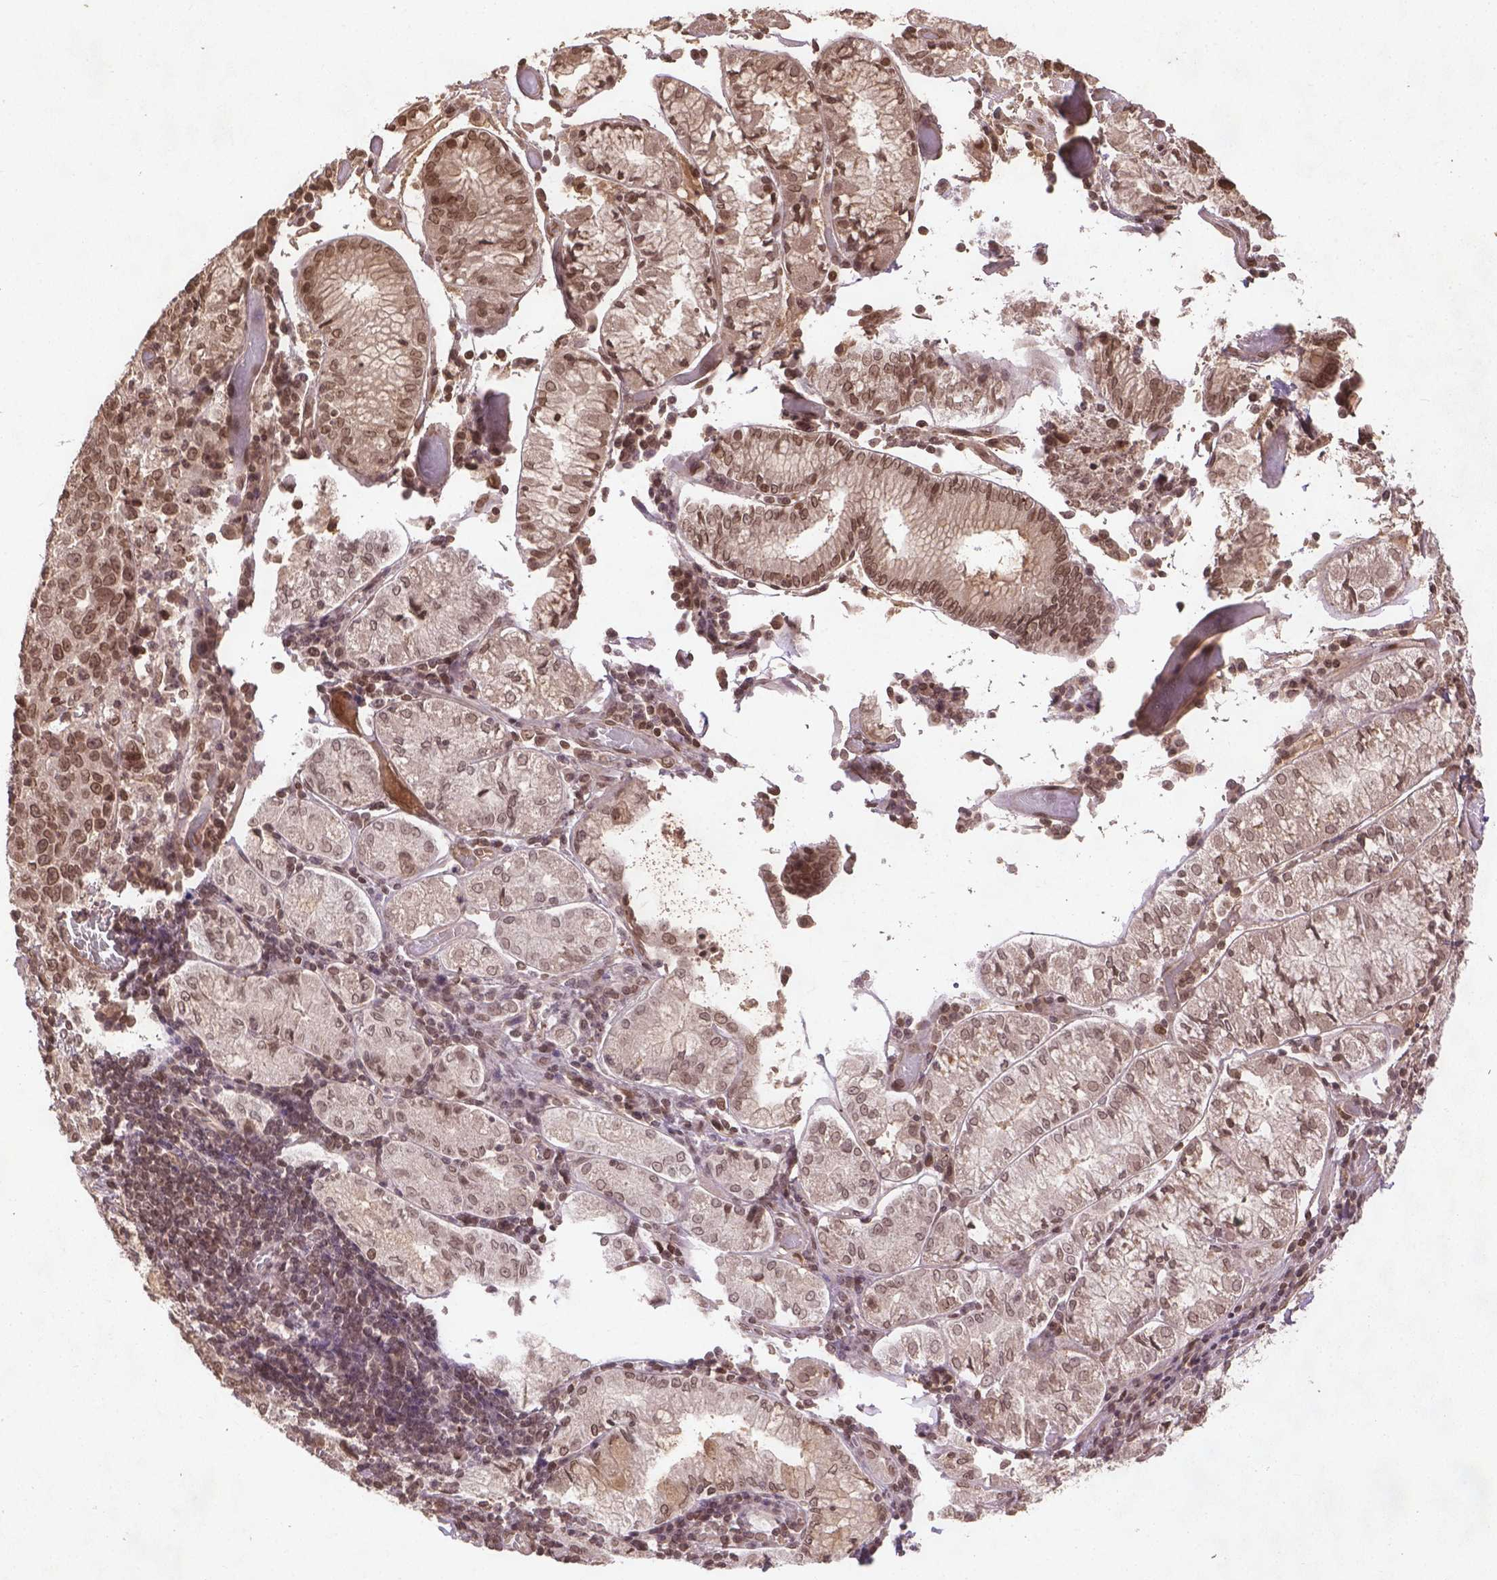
{"staining": {"intensity": "moderate", "quantity": ">75%", "location": "nuclear"}, "tissue": "stomach cancer", "cell_type": "Tumor cells", "image_type": "cancer", "snomed": [{"axis": "morphology", "description": "Adenocarcinoma, NOS"}, {"axis": "topography", "description": "Stomach"}], "caption": "Protein staining demonstrates moderate nuclear staining in approximately >75% of tumor cells in adenocarcinoma (stomach).", "gene": "BANF1", "patient": {"sex": "male", "age": 93}}